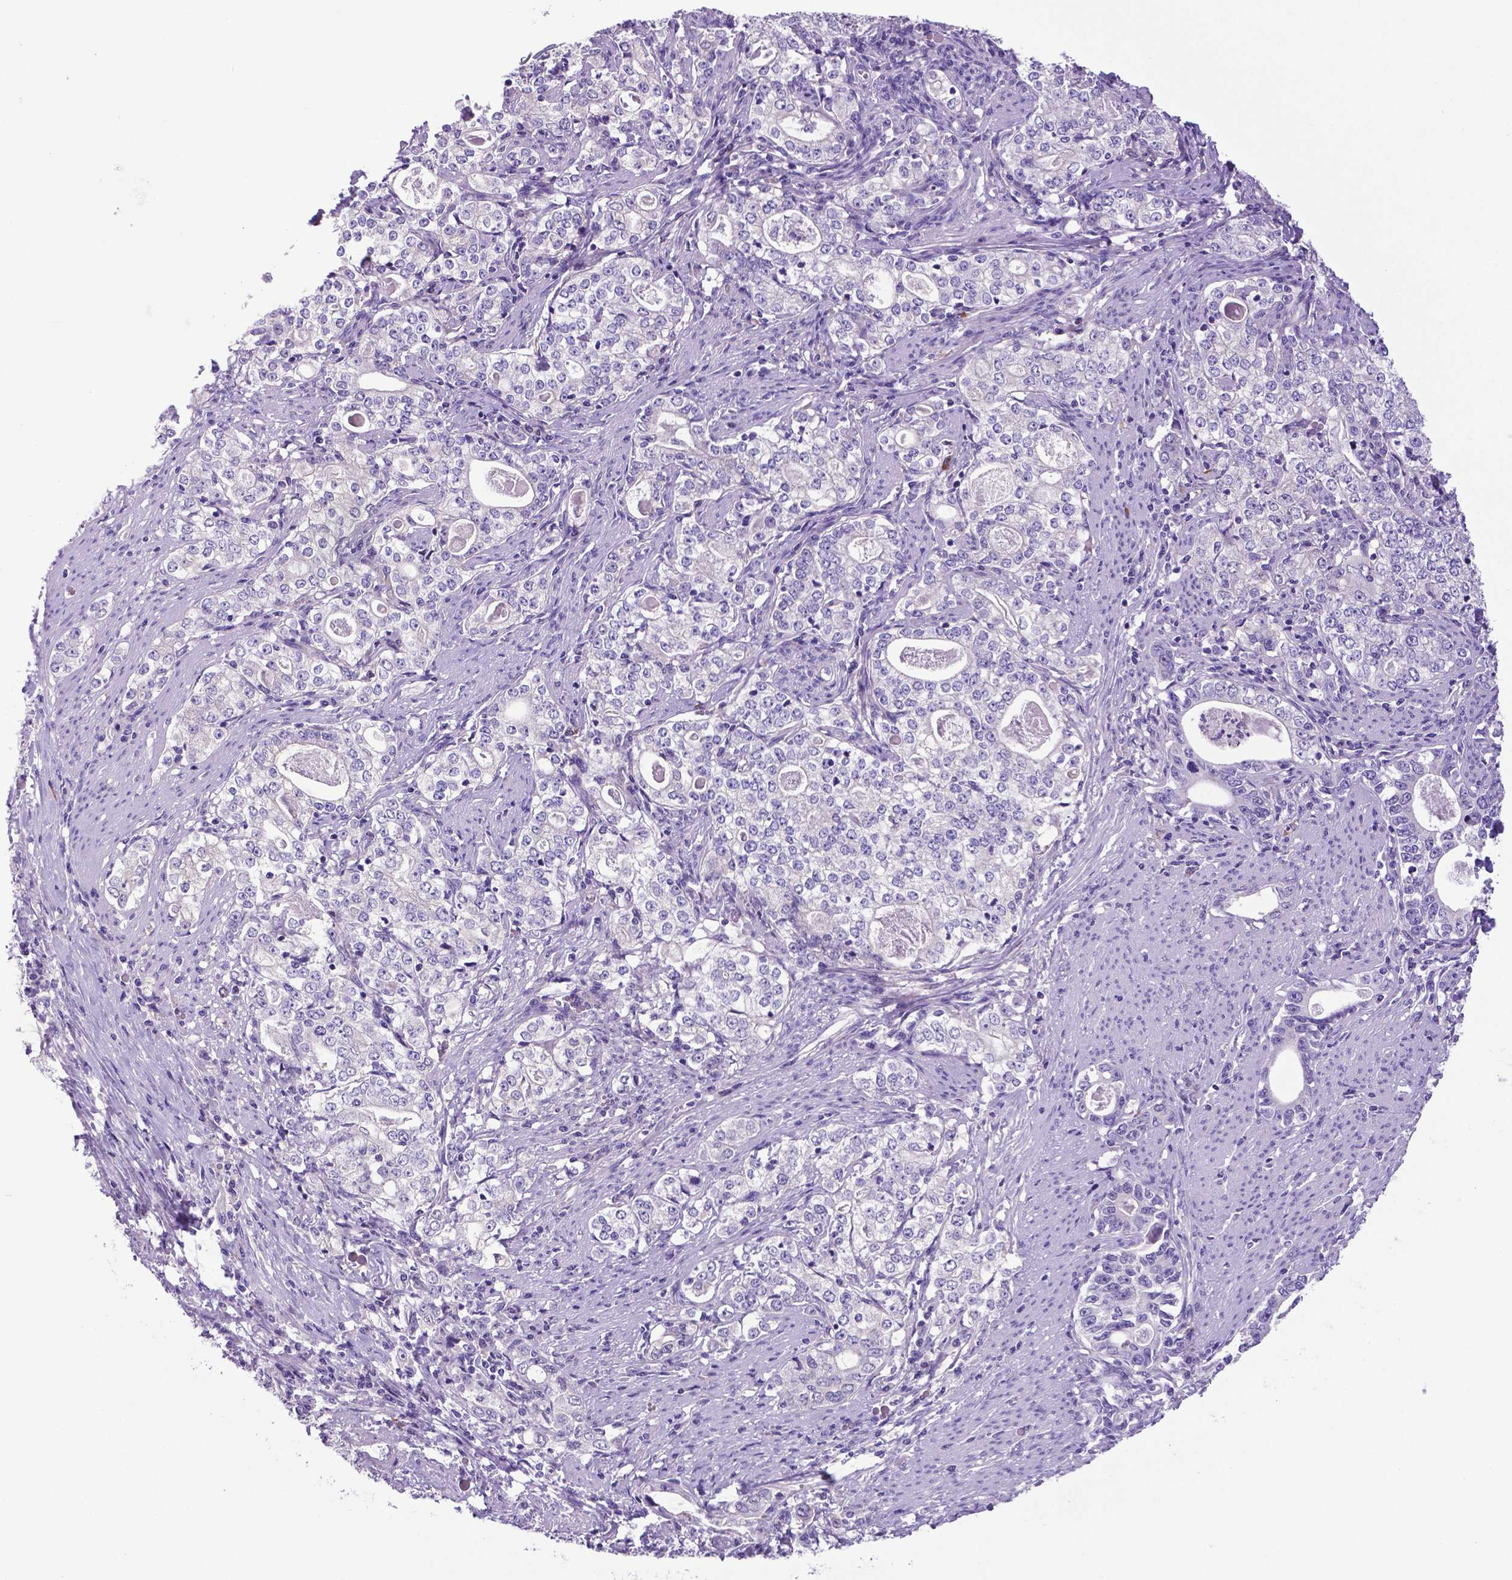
{"staining": {"intensity": "negative", "quantity": "none", "location": "none"}, "tissue": "stomach cancer", "cell_type": "Tumor cells", "image_type": "cancer", "snomed": [{"axis": "morphology", "description": "Adenocarcinoma, NOS"}, {"axis": "topography", "description": "Stomach, lower"}], "caption": "A micrograph of stomach cancer (adenocarcinoma) stained for a protein exhibits no brown staining in tumor cells.", "gene": "ADRA2B", "patient": {"sex": "female", "age": 72}}